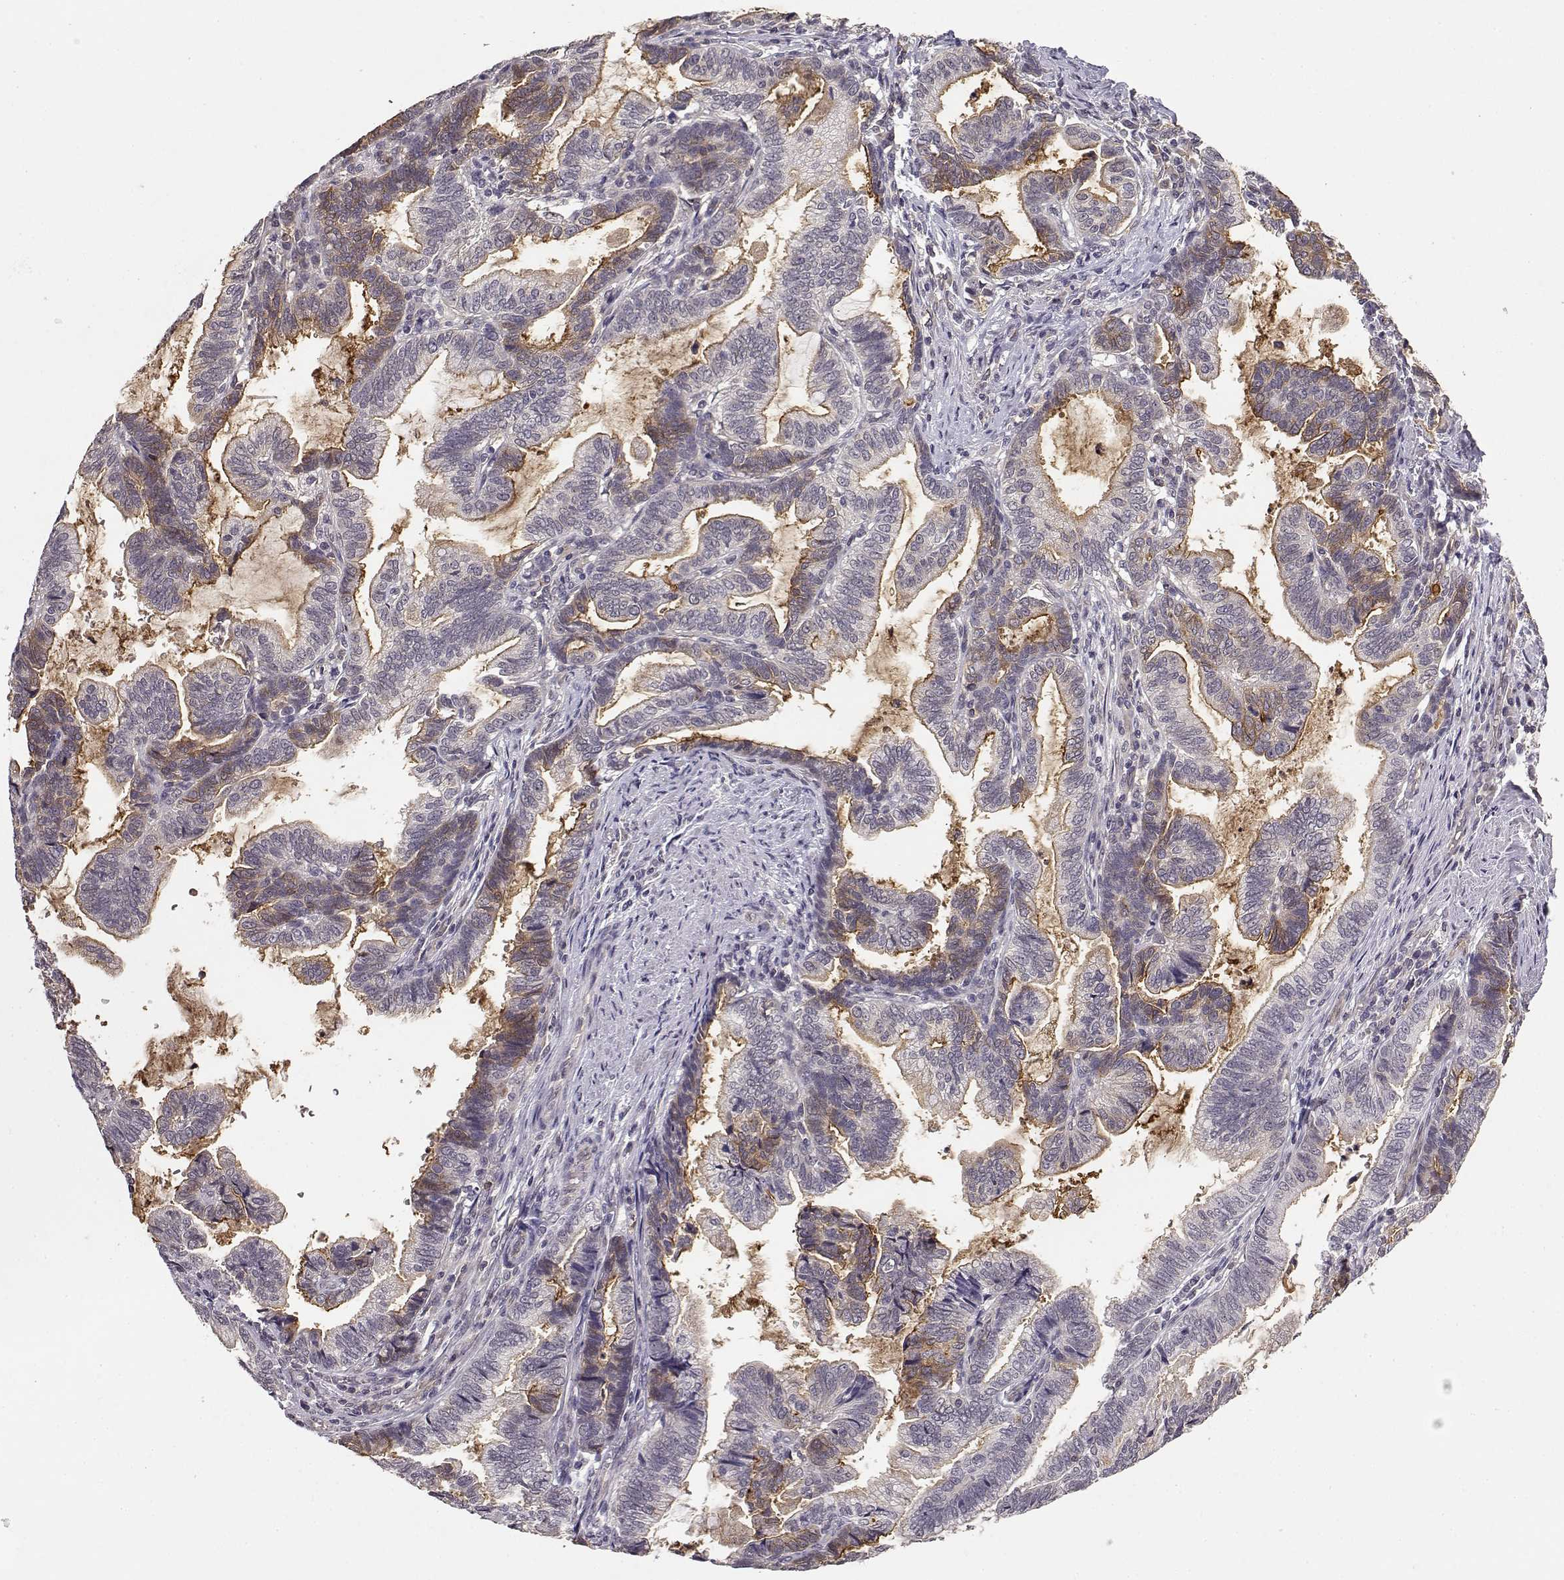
{"staining": {"intensity": "moderate", "quantity": "<25%", "location": "cytoplasmic/membranous"}, "tissue": "stomach cancer", "cell_type": "Tumor cells", "image_type": "cancer", "snomed": [{"axis": "morphology", "description": "Adenocarcinoma, NOS"}, {"axis": "topography", "description": "Stomach"}], "caption": "IHC micrograph of stomach cancer (adenocarcinoma) stained for a protein (brown), which reveals low levels of moderate cytoplasmic/membranous expression in approximately <25% of tumor cells.", "gene": "IFITM1", "patient": {"sex": "male", "age": 83}}